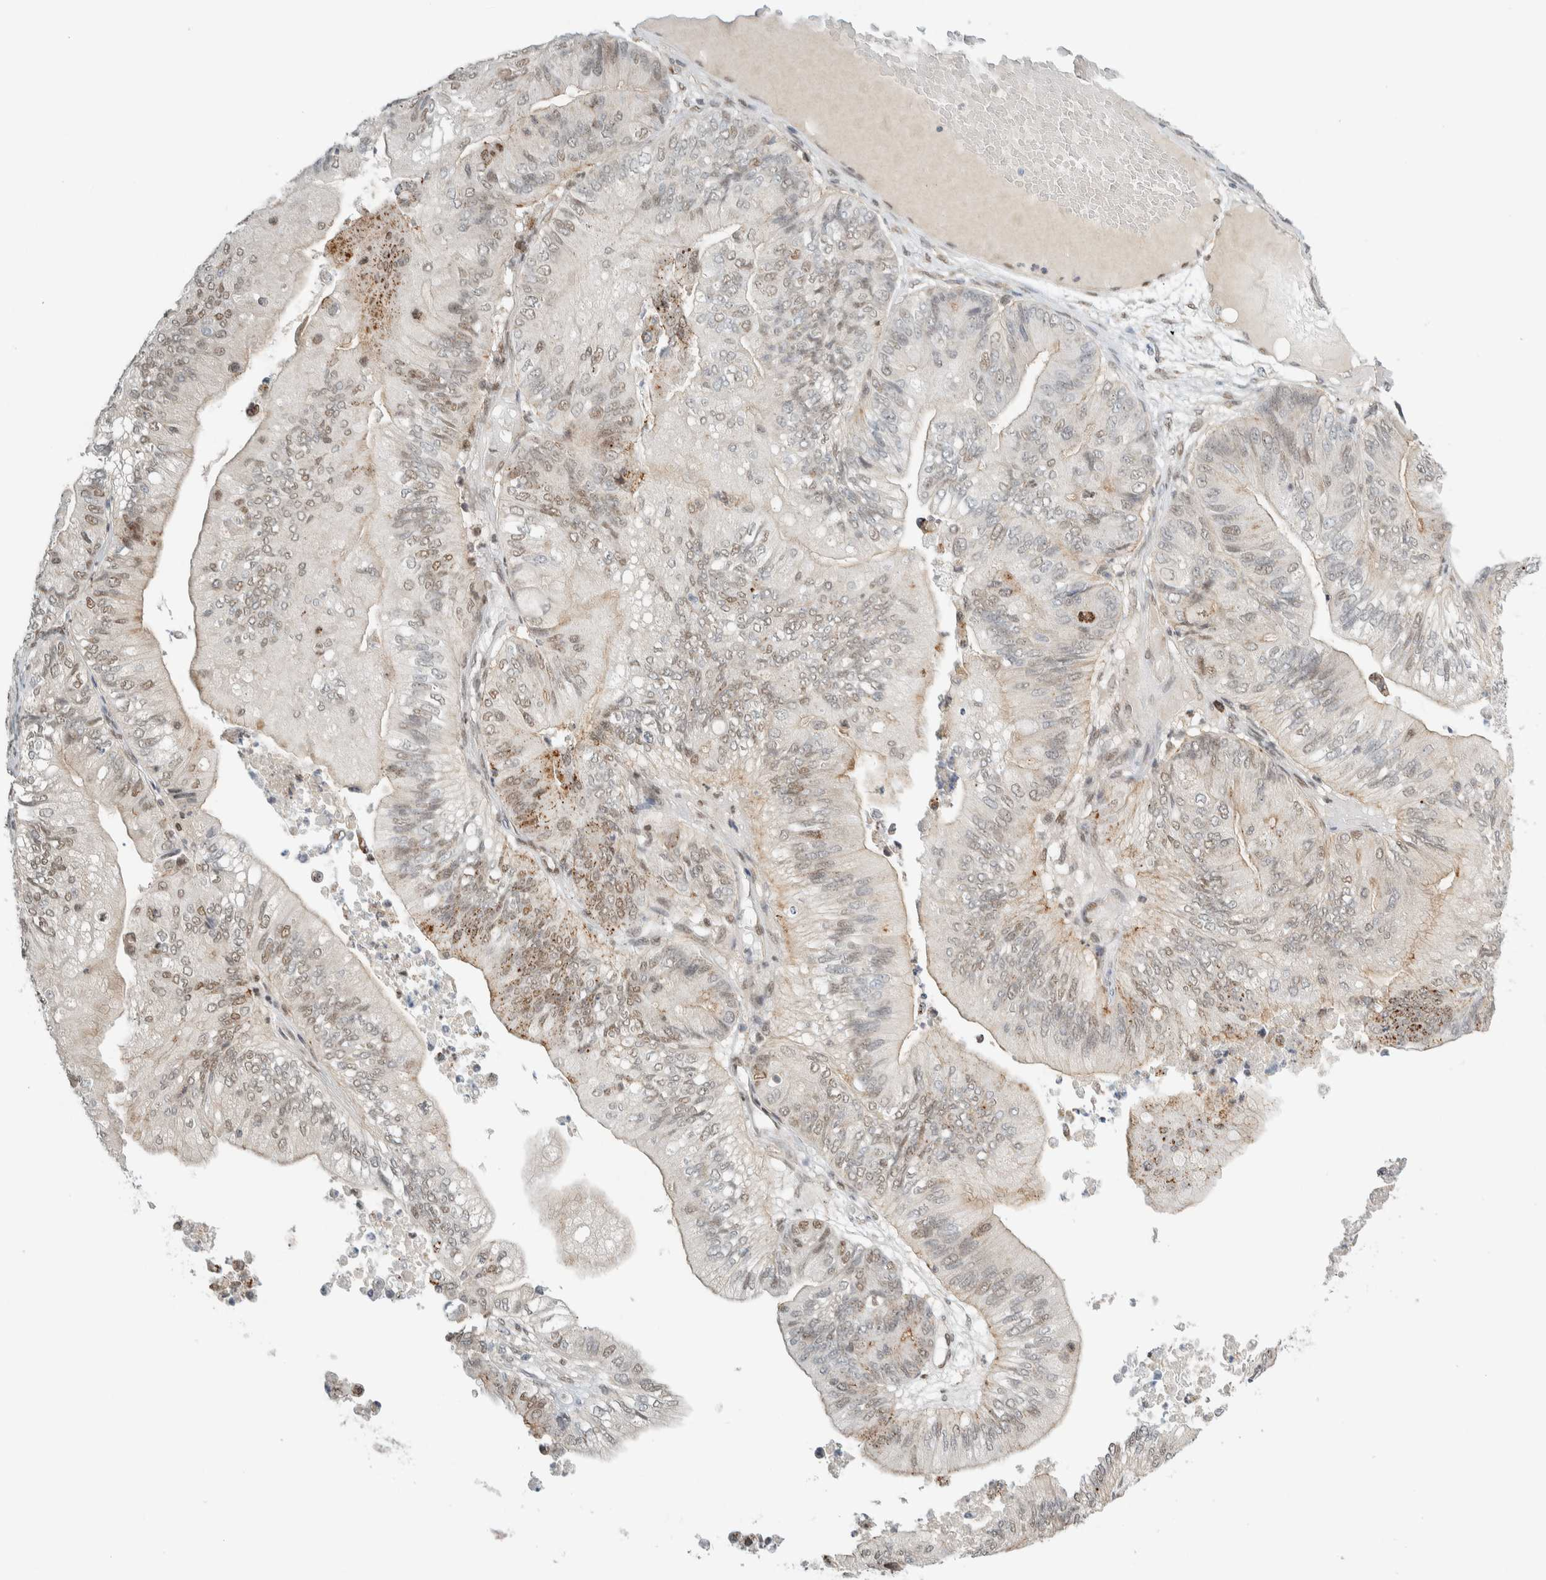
{"staining": {"intensity": "weak", "quantity": "25%-75%", "location": "cytoplasmic/membranous,nuclear"}, "tissue": "ovarian cancer", "cell_type": "Tumor cells", "image_type": "cancer", "snomed": [{"axis": "morphology", "description": "Cystadenocarcinoma, mucinous, NOS"}, {"axis": "topography", "description": "Ovary"}], "caption": "IHC photomicrograph of neoplastic tissue: human mucinous cystadenocarcinoma (ovarian) stained using IHC demonstrates low levels of weak protein expression localized specifically in the cytoplasmic/membranous and nuclear of tumor cells, appearing as a cytoplasmic/membranous and nuclear brown color.", "gene": "TFE3", "patient": {"sex": "female", "age": 61}}